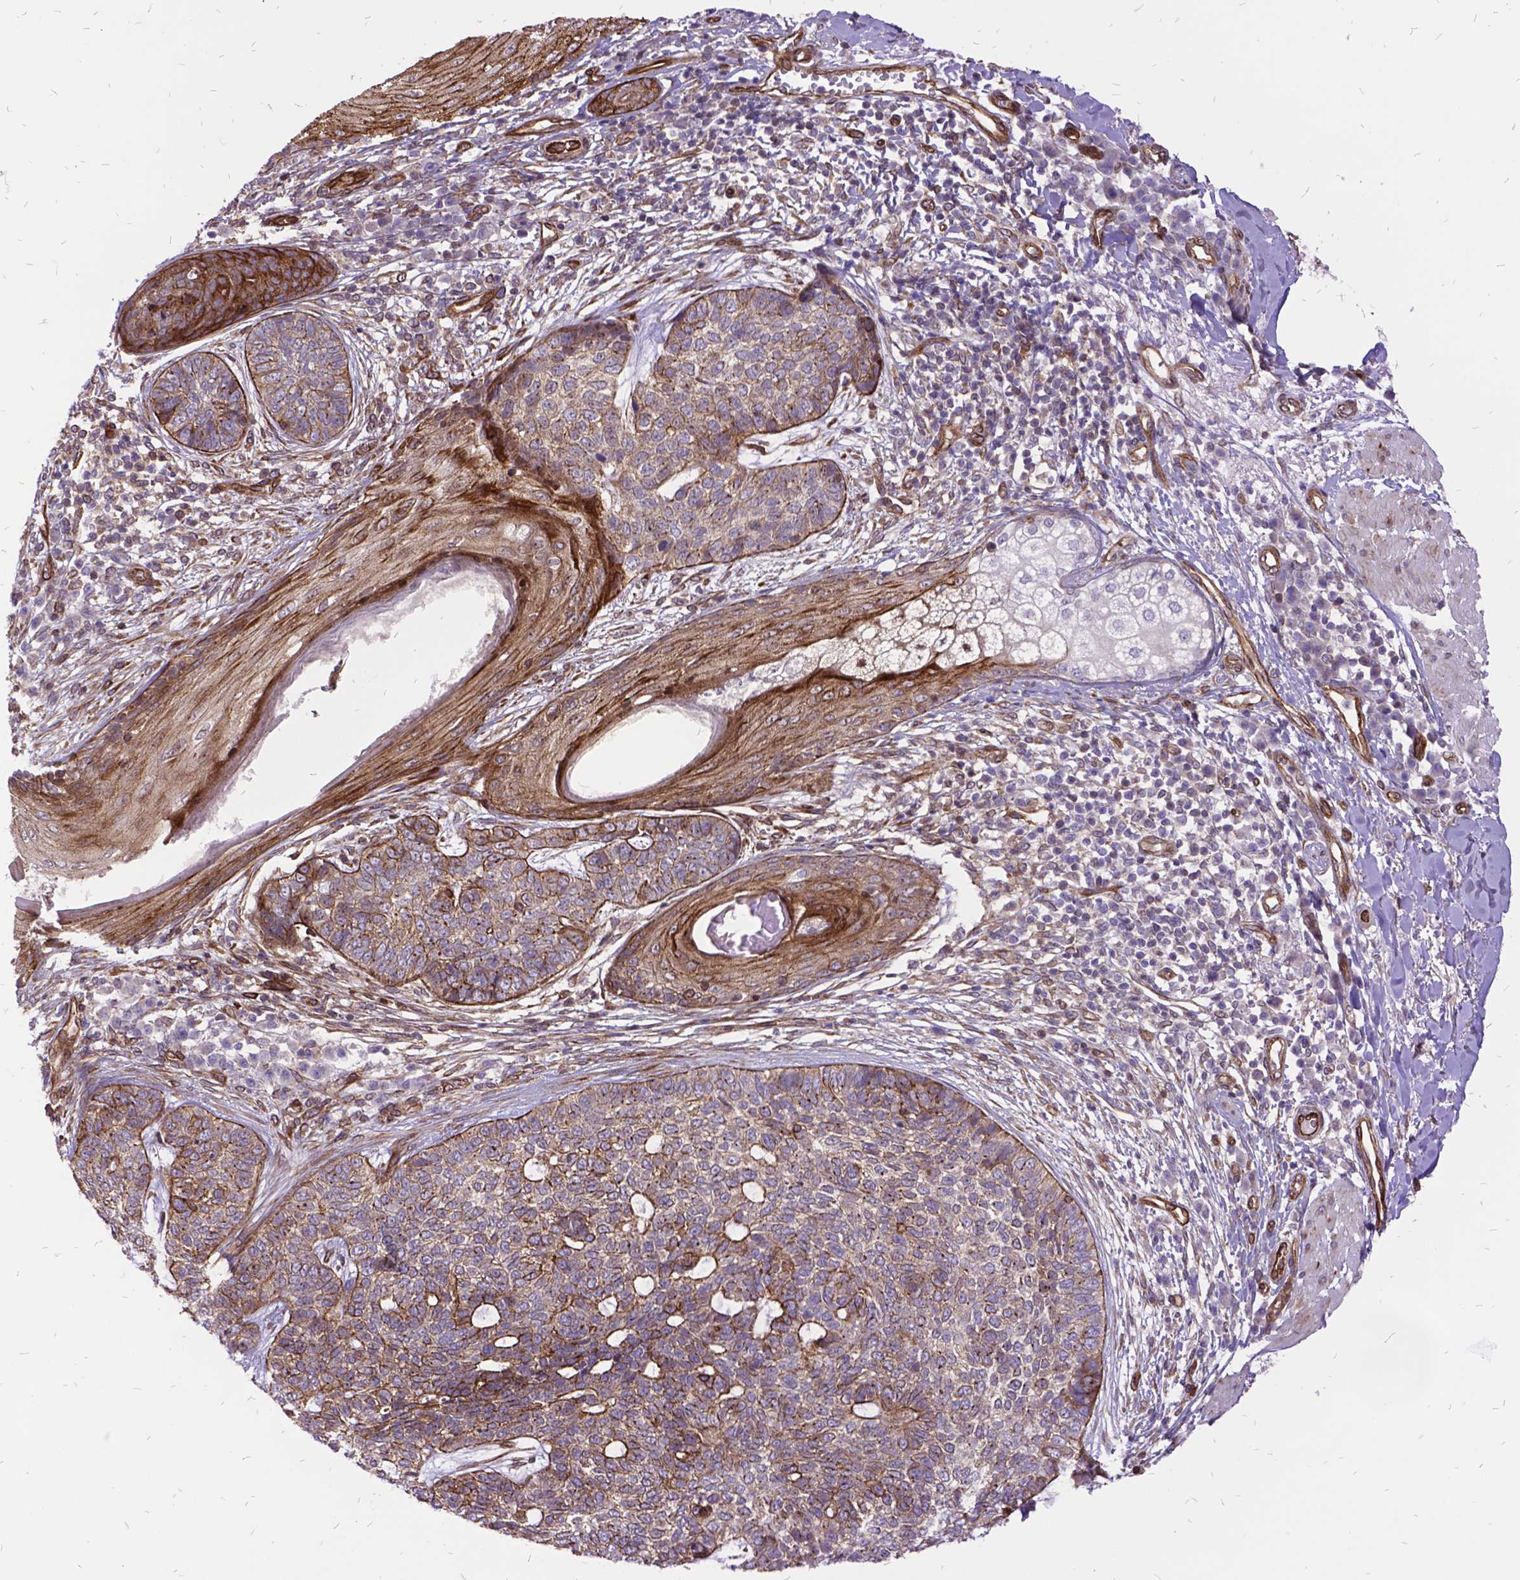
{"staining": {"intensity": "moderate", "quantity": "25%-75%", "location": "cytoplasmic/membranous"}, "tissue": "skin cancer", "cell_type": "Tumor cells", "image_type": "cancer", "snomed": [{"axis": "morphology", "description": "Basal cell carcinoma"}, {"axis": "topography", "description": "Skin"}], "caption": "Immunohistochemical staining of human skin basal cell carcinoma shows medium levels of moderate cytoplasmic/membranous protein positivity in about 25%-75% of tumor cells.", "gene": "GRB7", "patient": {"sex": "female", "age": 69}}